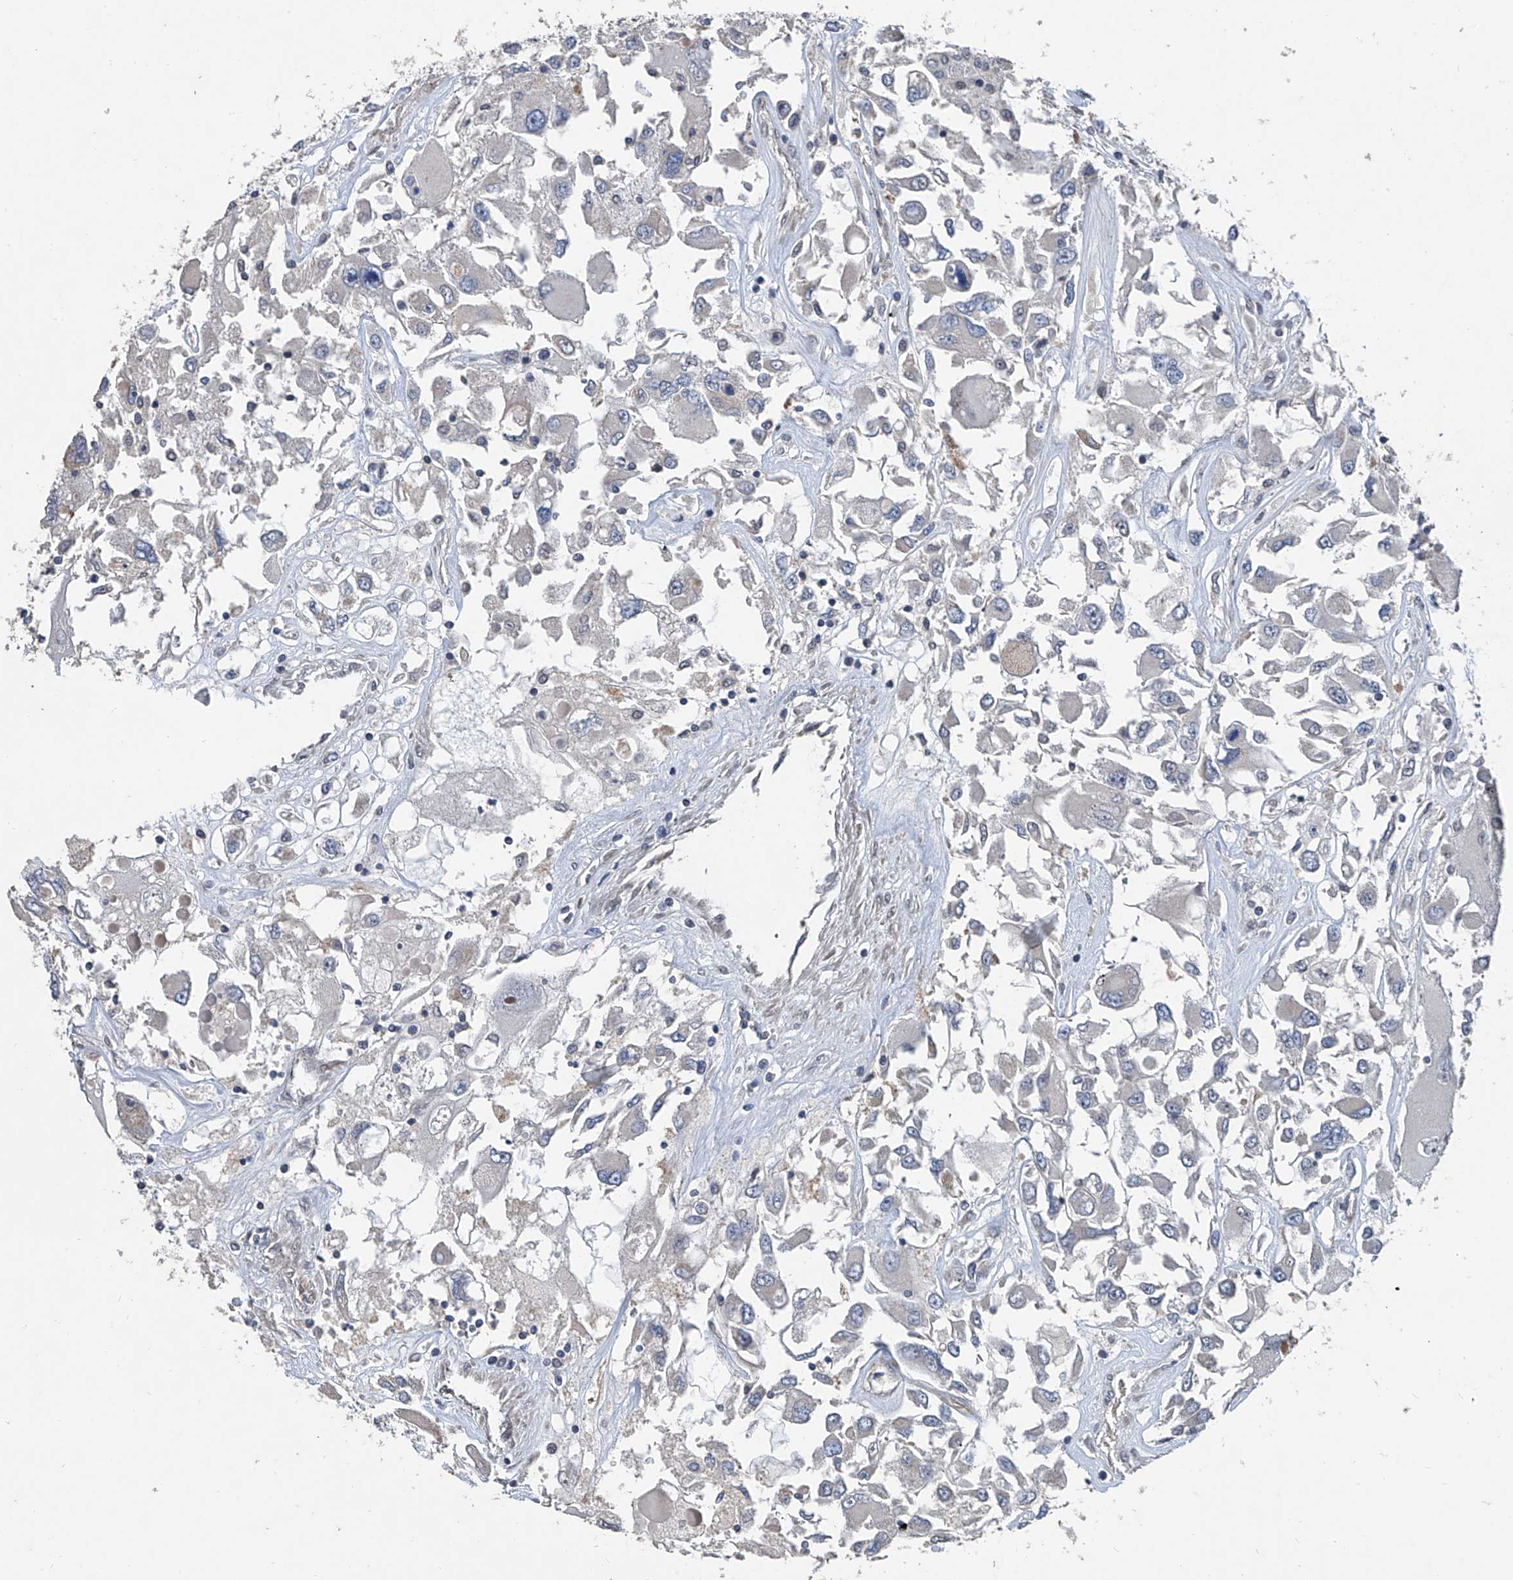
{"staining": {"intensity": "negative", "quantity": "none", "location": "none"}, "tissue": "renal cancer", "cell_type": "Tumor cells", "image_type": "cancer", "snomed": [{"axis": "morphology", "description": "Adenocarcinoma, NOS"}, {"axis": "topography", "description": "Kidney"}], "caption": "Immunohistochemistry (IHC) image of neoplastic tissue: renal adenocarcinoma stained with DAB shows no significant protein staining in tumor cells. The staining was performed using DAB to visualize the protein expression in brown, while the nuclei were stained in blue with hematoxylin (Magnification: 20x).", "gene": "BCKDHB", "patient": {"sex": "female", "age": 52}}